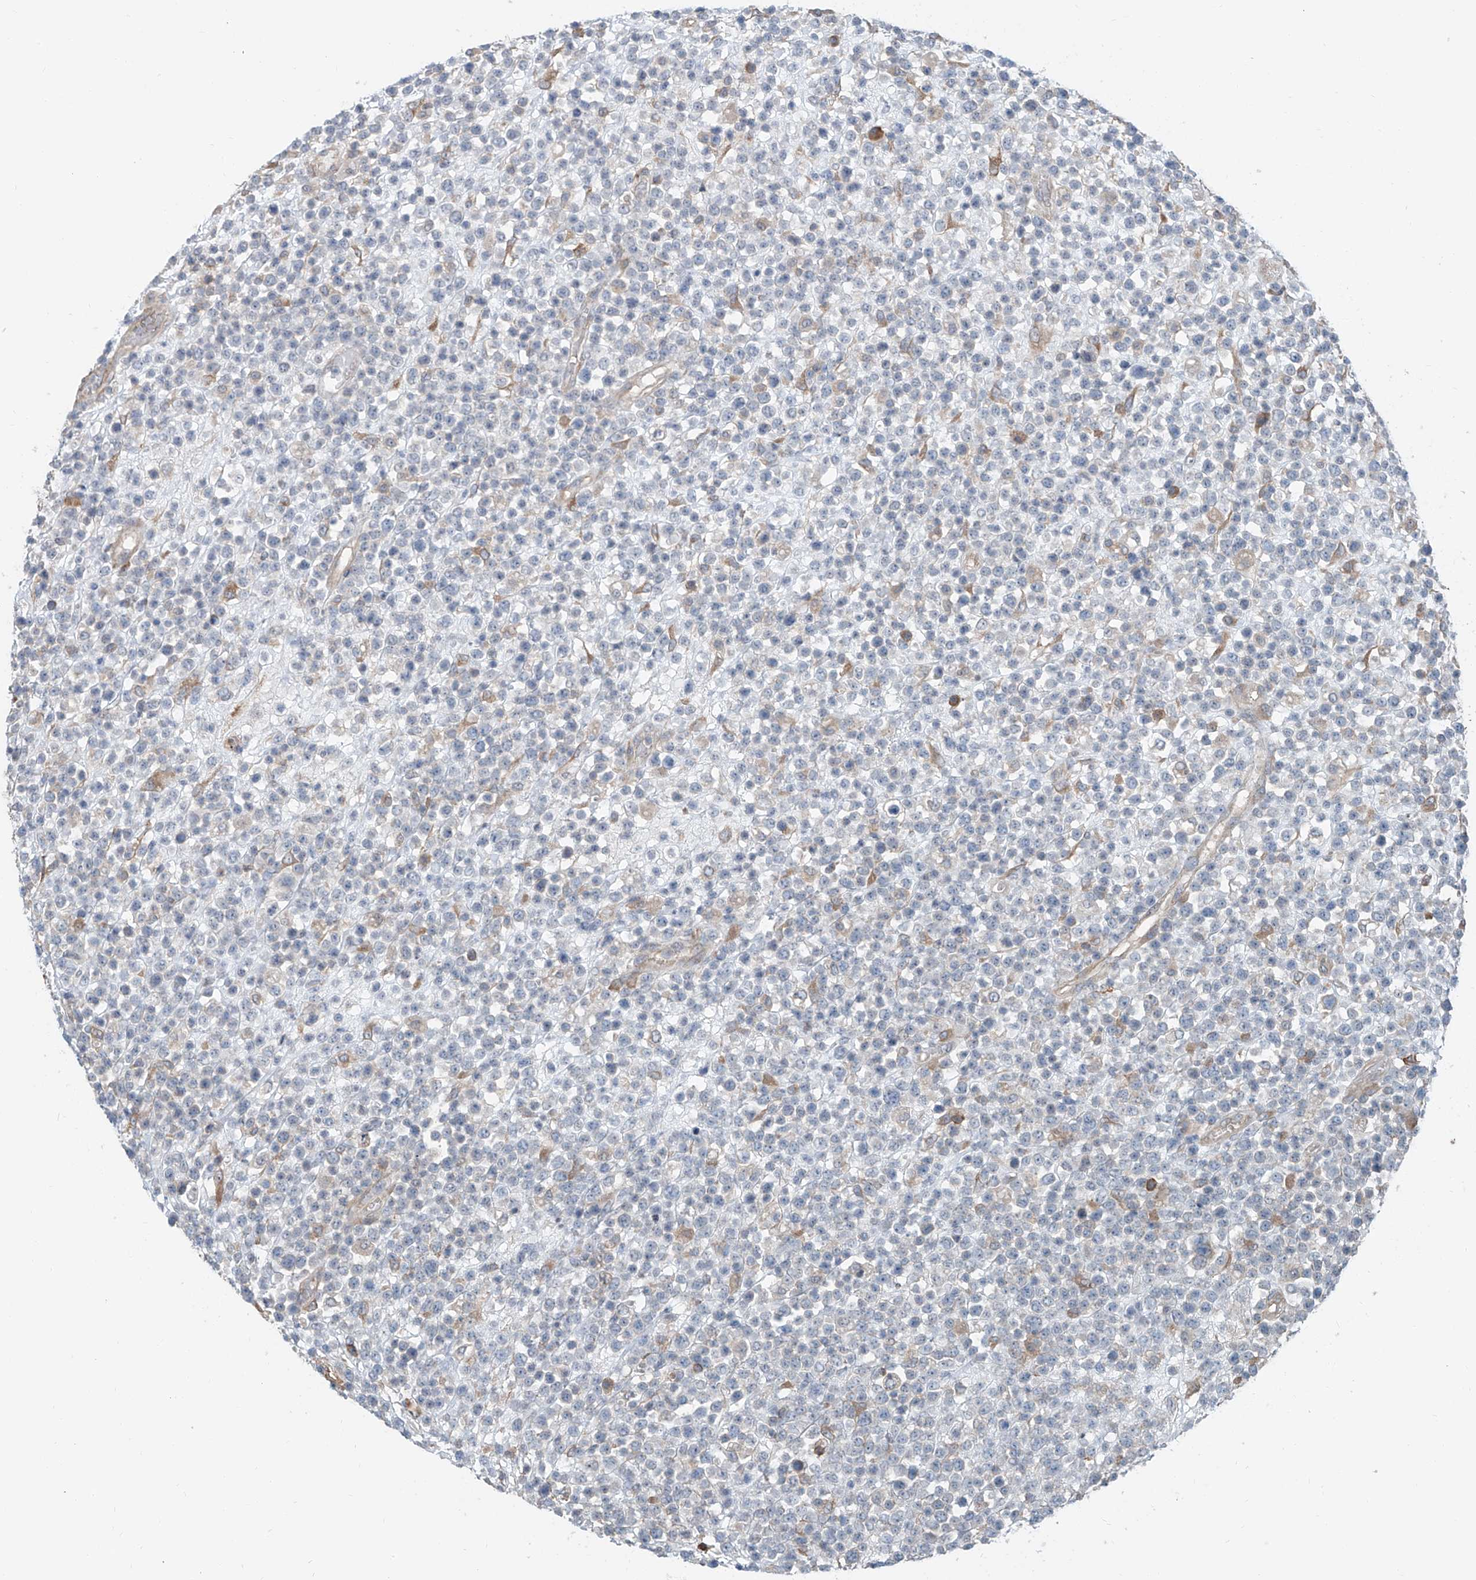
{"staining": {"intensity": "negative", "quantity": "none", "location": "none"}, "tissue": "lymphoma", "cell_type": "Tumor cells", "image_type": "cancer", "snomed": [{"axis": "morphology", "description": "Malignant lymphoma, non-Hodgkin's type, High grade"}, {"axis": "topography", "description": "Colon"}], "caption": "Malignant lymphoma, non-Hodgkin's type (high-grade) was stained to show a protein in brown. There is no significant expression in tumor cells.", "gene": "KCNK10", "patient": {"sex": "female", "age": 53}}